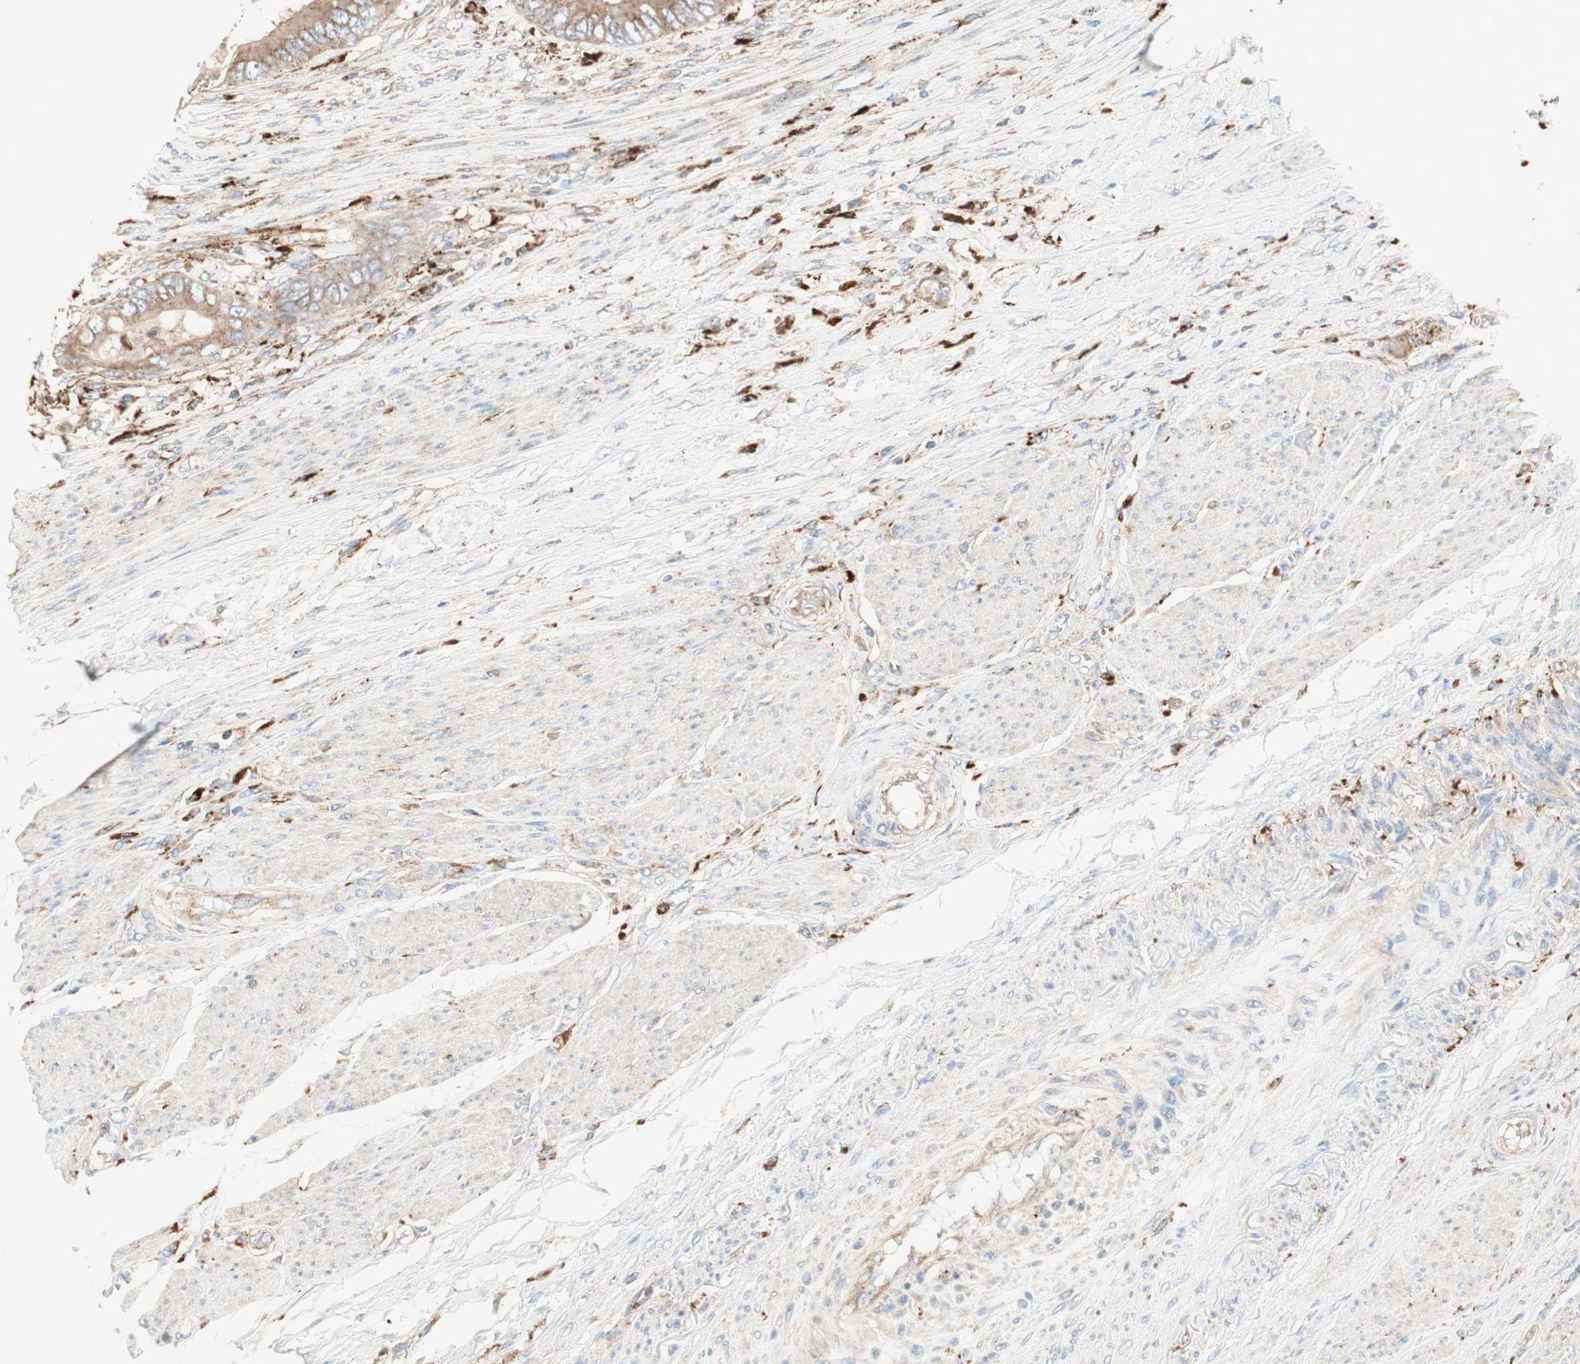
{"staining": {"intensity": "weak", "quantity": ">75%", "location": "cytoplasmic/membranous"}, "tissue": "colorectal cancer", "cell_type": "Tumor cells", "image_type": "cancer", "snomed": [{"axis": "morphology", "description": "Adenocarcinoma, NOS"}, {"axis": "topography", "description": "Rectum"}], "caption": "Immunohistochemical staining of human colorectal cancer (adenocarcinoma) demonstrates weak cytoplasmic/membranous protein expression in approximately >75% of tumor cells.", "gene": "ATP6V1G1", "patient": {"sex": "female", "age": 77}}